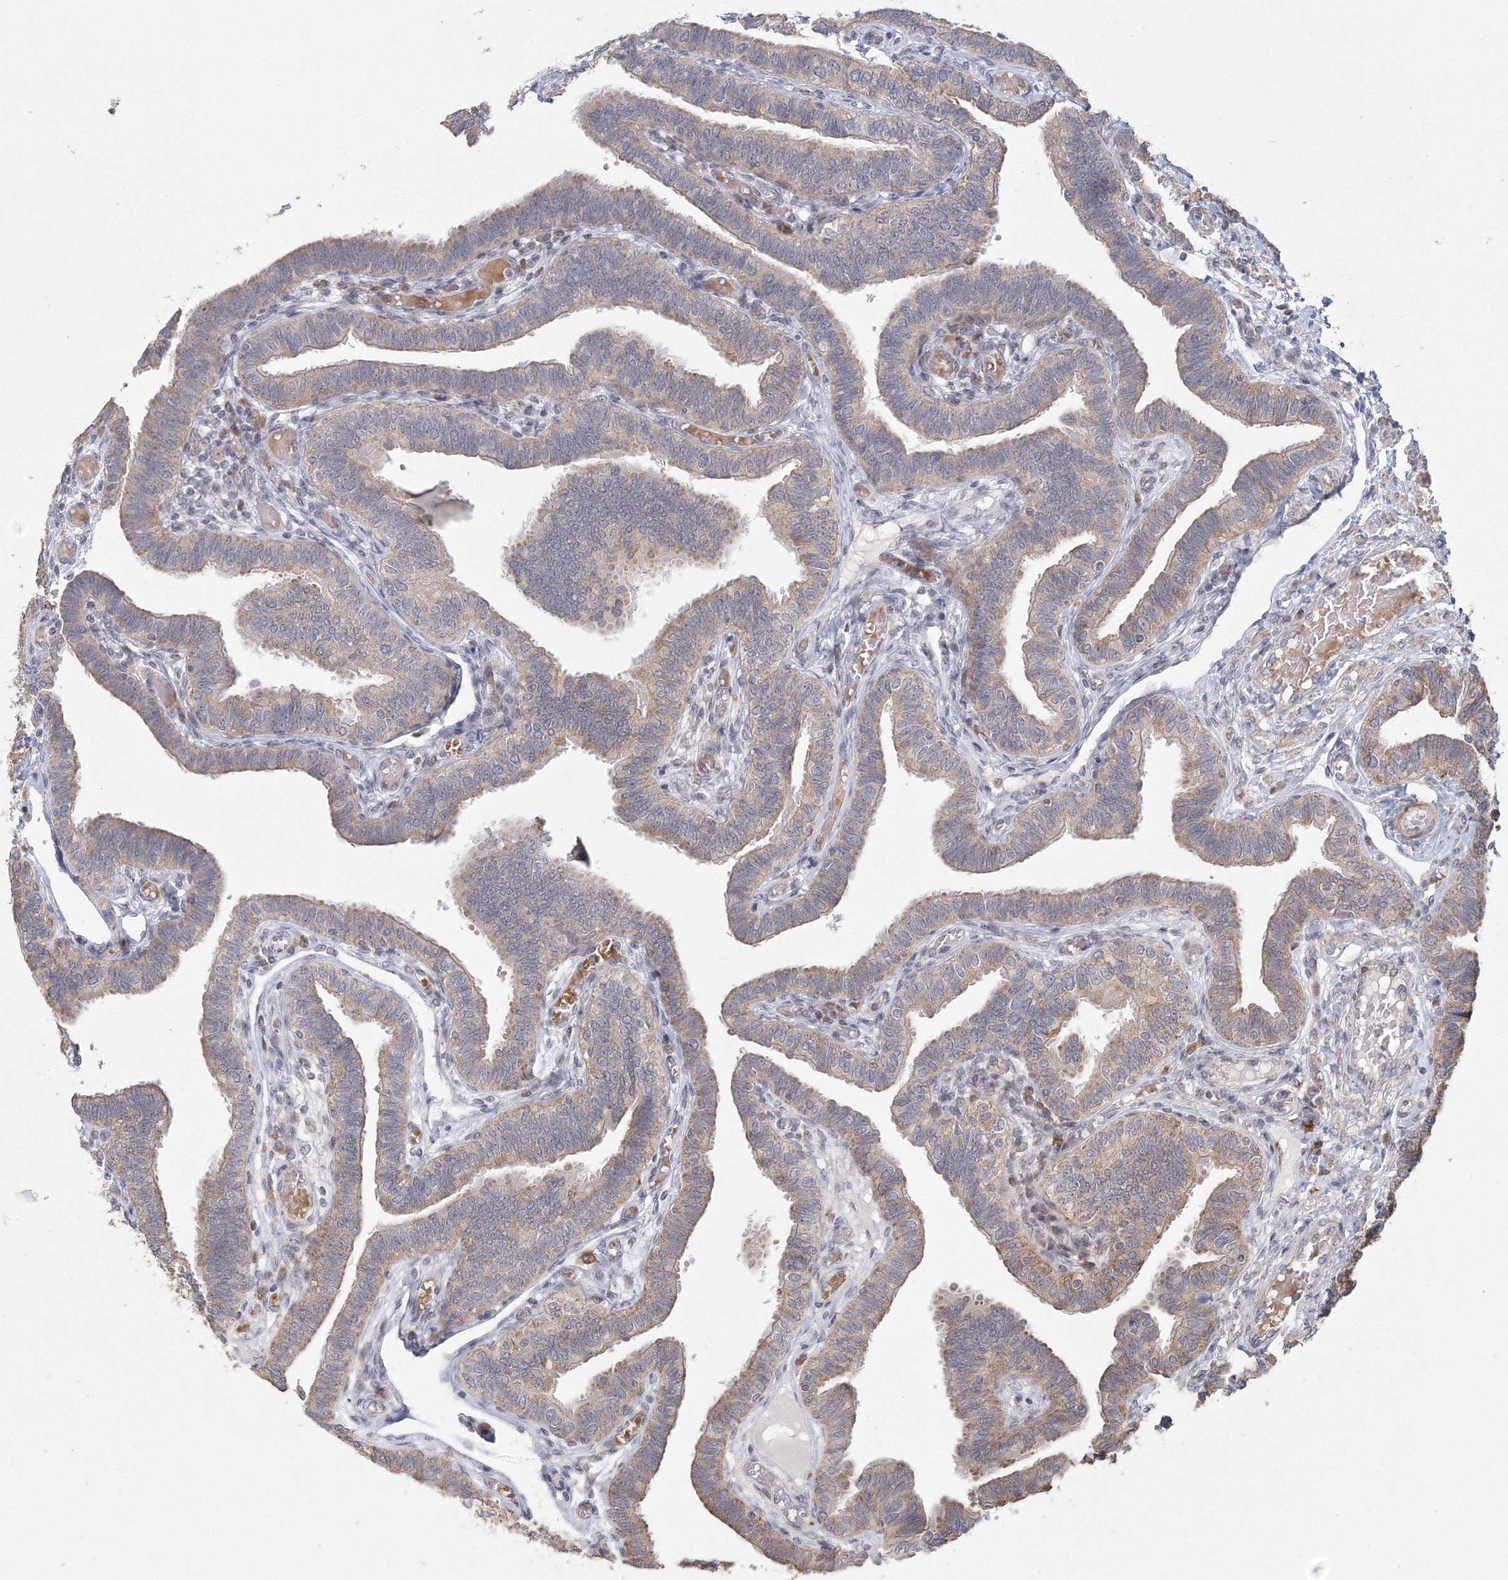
{"staining": {"intensity": "weak", "quantity": "25%-75%", "location": "cytoplasmic/membranous"}, "tissue": "fallopian tube", "cell_type": "Glandular cells", "image_type": "normal", "snomed": [{"axis": "morphology", "description": "Normal tissue, NOS"}, {"axis": "topography", "description": "Fallopian tube"}], "caption": "Fallopian tube stained for a protein reveals weak cytoplasmic/membranous positivity in glandular cells.", "gene": "TACC2", "patient": {"sex": "female", "age": 39}}